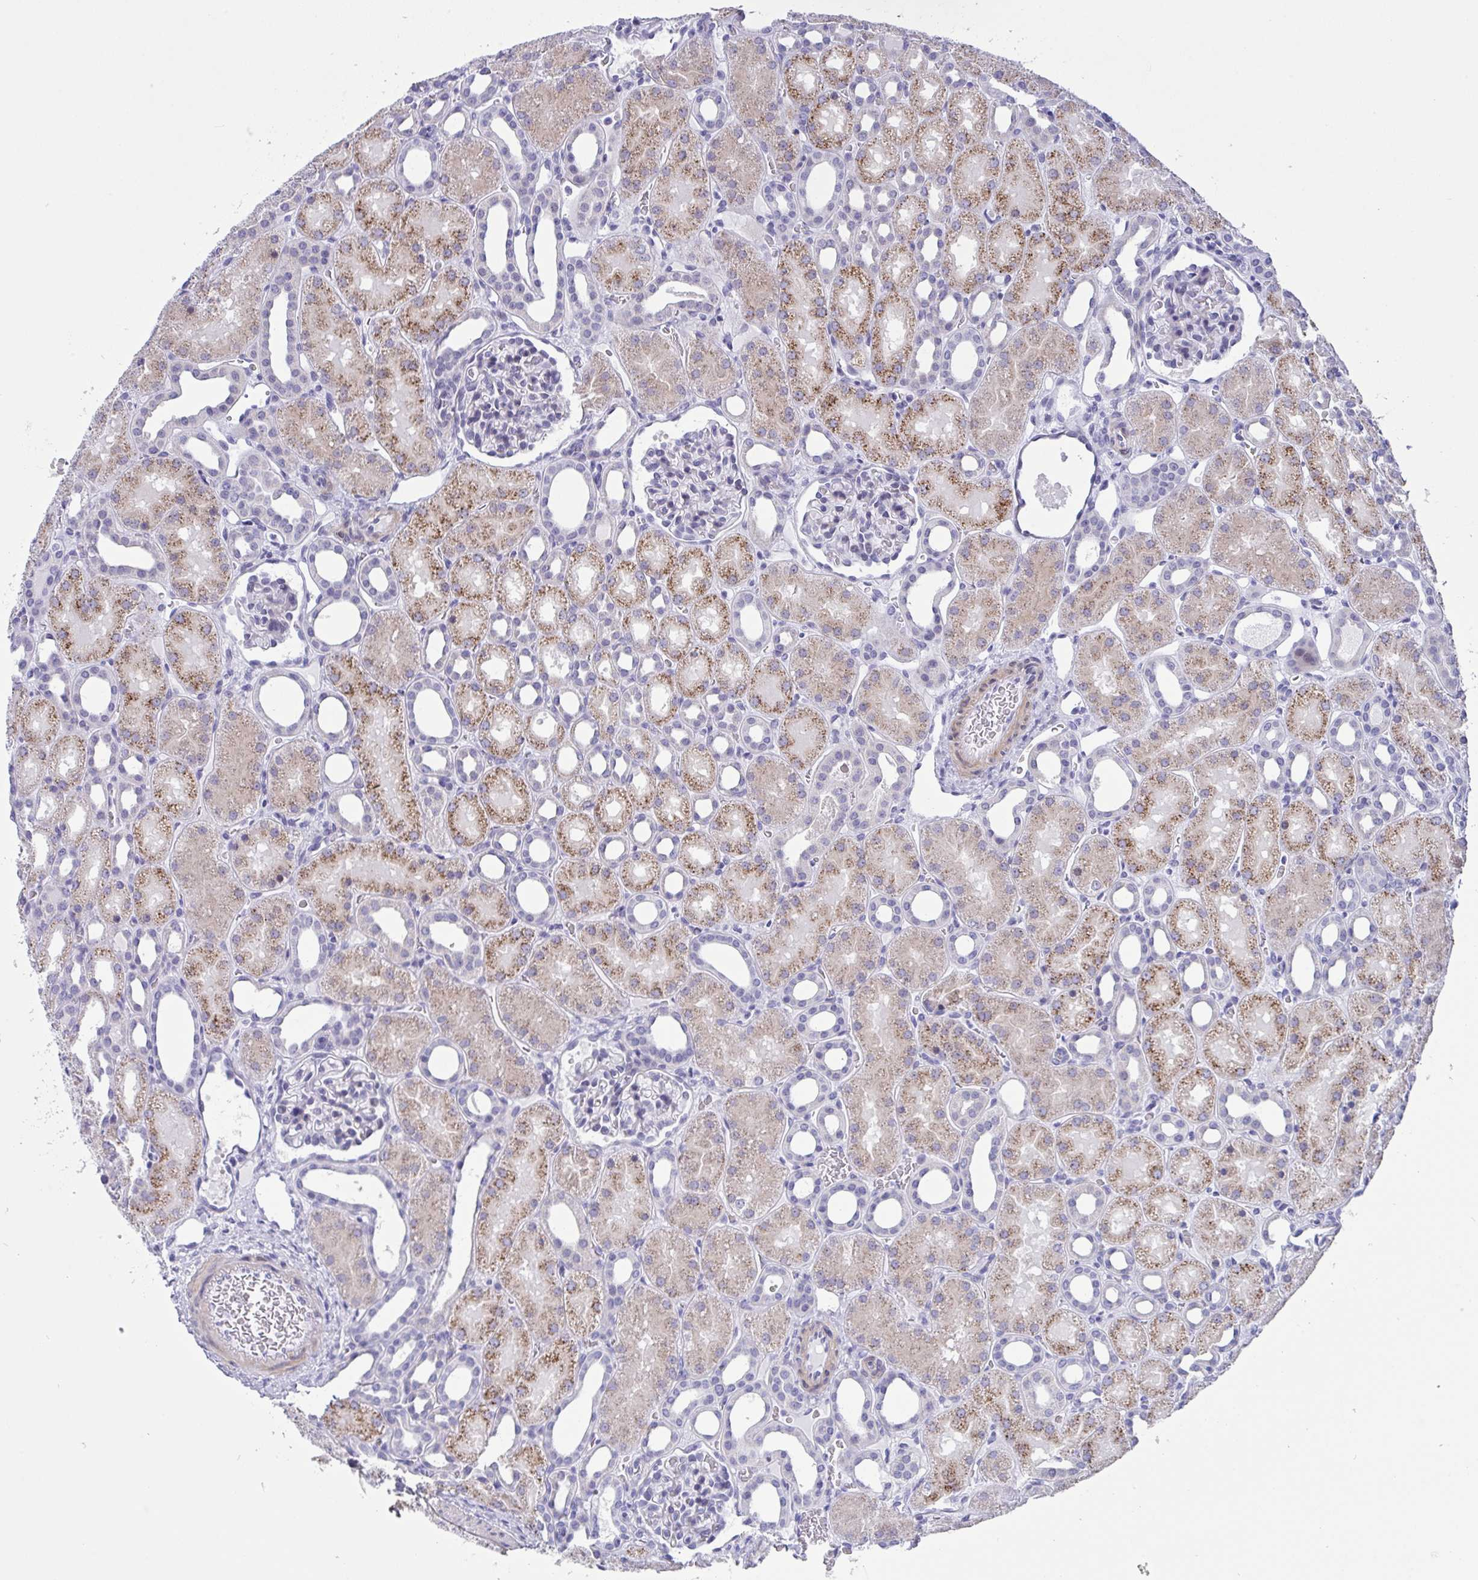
{"staining": {"intensity": "weak", "quantity": "<25%", "location": "cytoplasmic/membranous"}, "tissue": "kidney", "cell_type": "Cells in glomeruli", "image_type": "normal", "snomed": [{"axis": "morphology", "description": "Normal tissue, NOS"}, {"axis": "topography", "description": "Kidney"}], "caption": "The histopathology image exhibits no staining of cells in glomeruli in unremarkable kidney. (DAB immunohistochemistry with hematoxylin counter stain).", "gene": "FBXL22", "patient": {"sex": "male", "age": 2}}